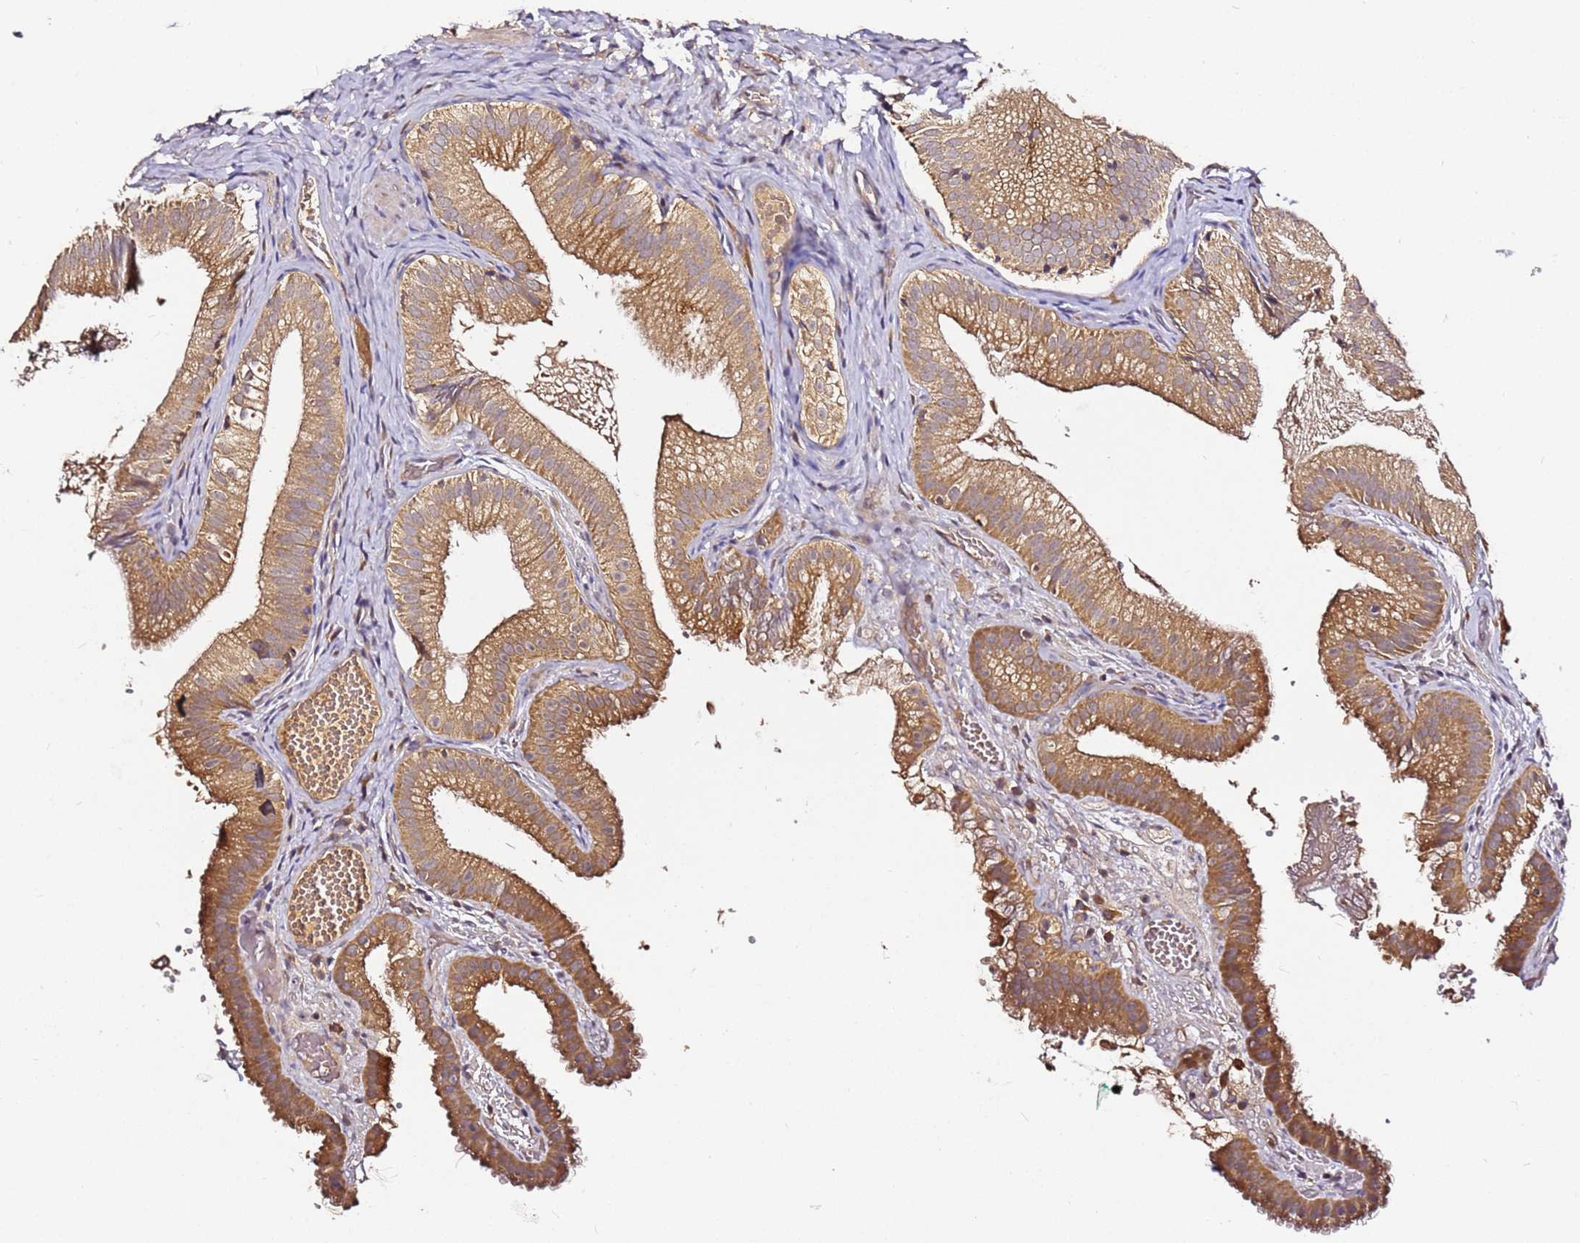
{"staining": {"intensity": "moderate", "quantity": ">75%", "location": "cytoplasmic/membranous"}, "tissue": "gallbladder", "cell_type": "Glandular cells", "image_type": "normal", "snomed": [{"axis": "morphology", "description": "Normal tissue, NOS"}, {"axis": "topography", "description": "Gallbladder"}], "caption": "Benign gallbladder shows moderate cytoplasmic/membranous positivity in approximately >75% of glandular cells, visualized by immunohistochemistry. (DAB IHC with brightfield microscopy, high magnification).", "gene": "C6orf136", "patient": {"sex": "female", "age": 30}}